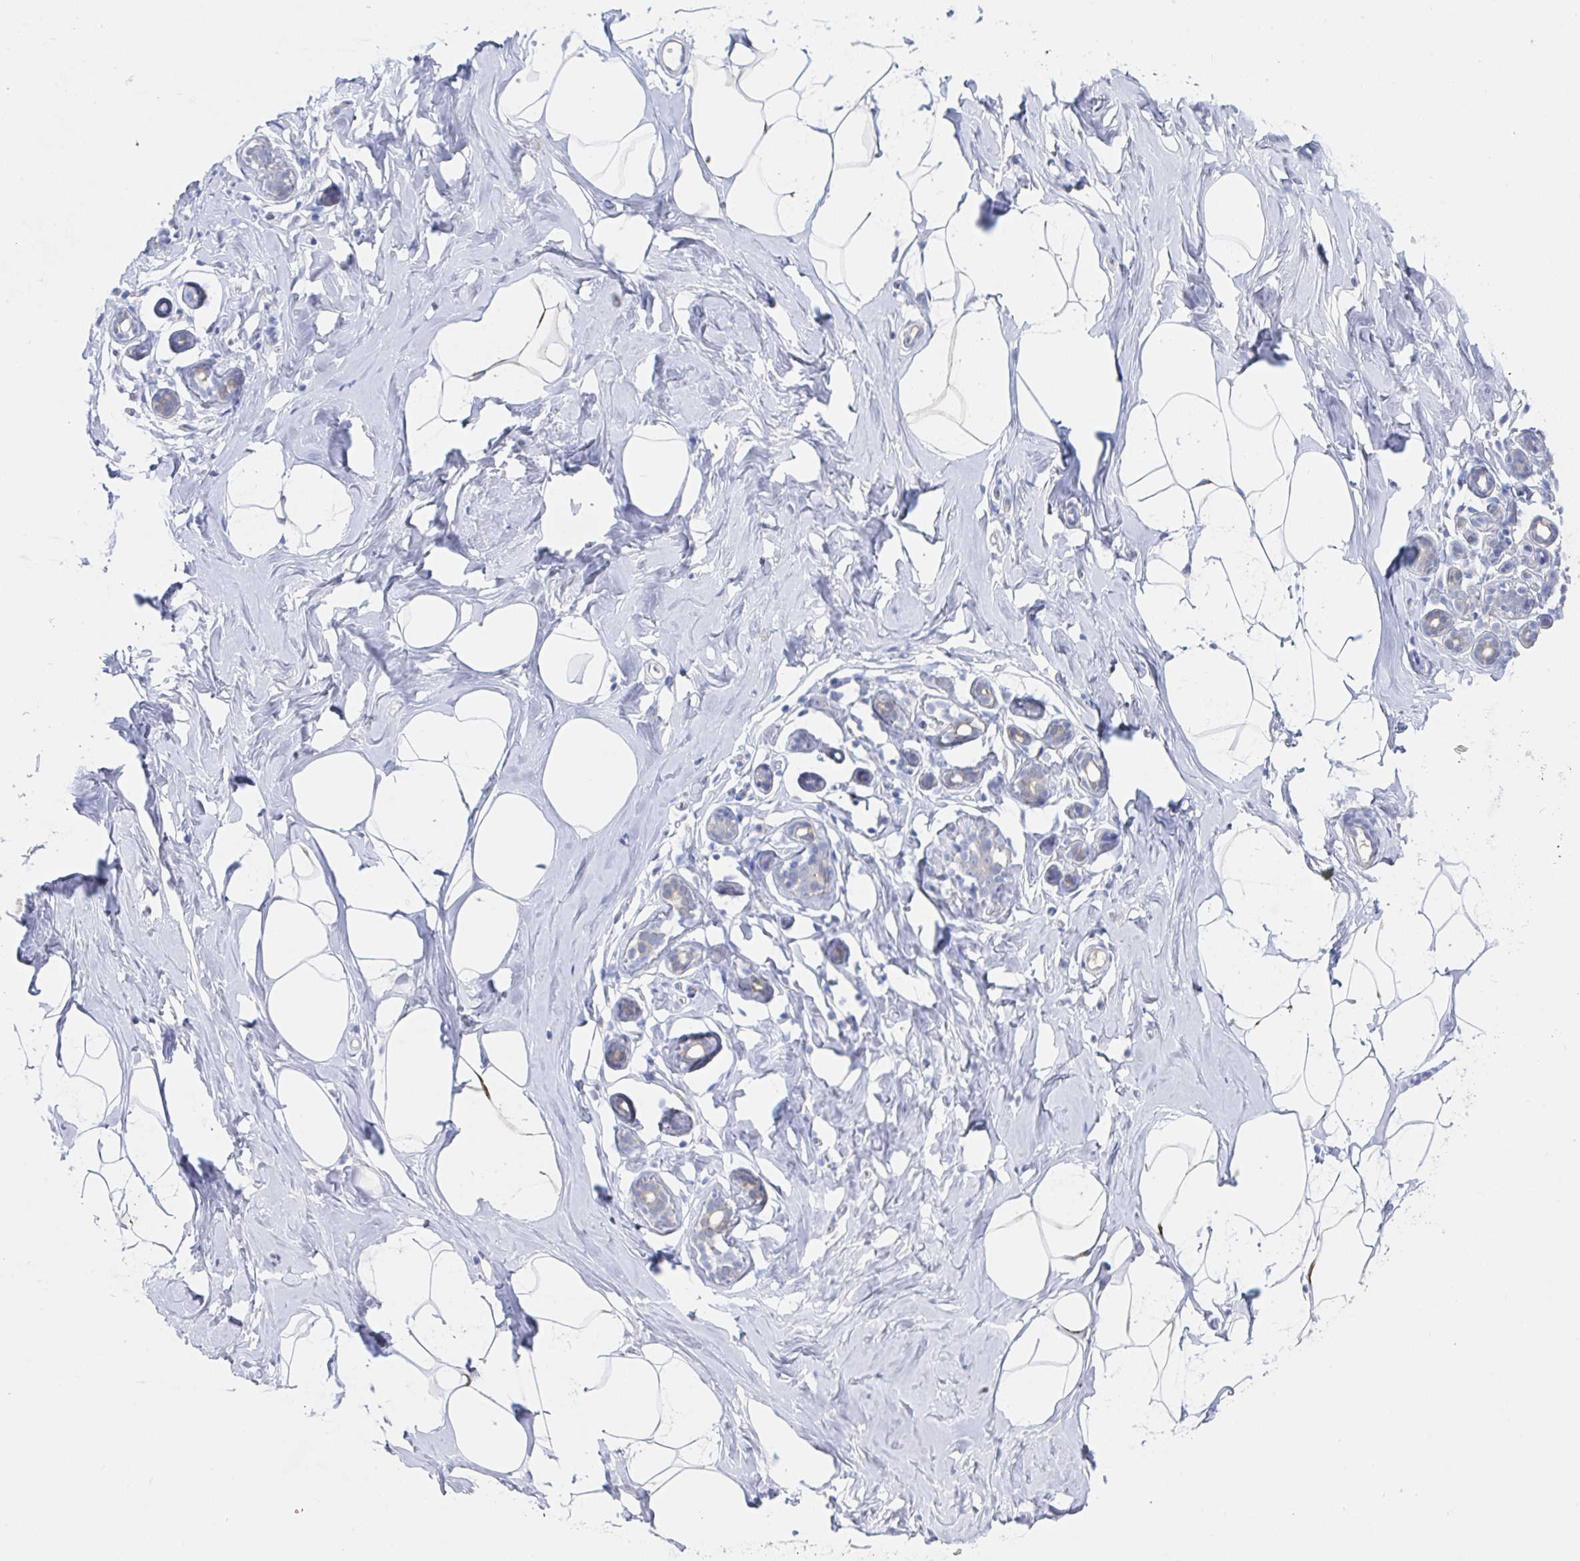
{"staining": {"intensity": "negative", "quantity": "none", "location": "none"}, "tissue": "breast", "cell_type": "Adipocytes", "image_type": "normal", "snomed": [{"axis": "morphology", "description": "Normal tissue, NOS"}, {"axis": "topography", "description": "Breast"}], "caption": "IHC image of unremarkable breast: breast stained with DAB (3,3'-diaminobenzidine) exhibits no significant protein staining in adipocytes. (Immunohistochemistry, brightfield microscopy, high magnification).", "gene": "ZNF100", "patient": {"sex": "female", "age": 32}}